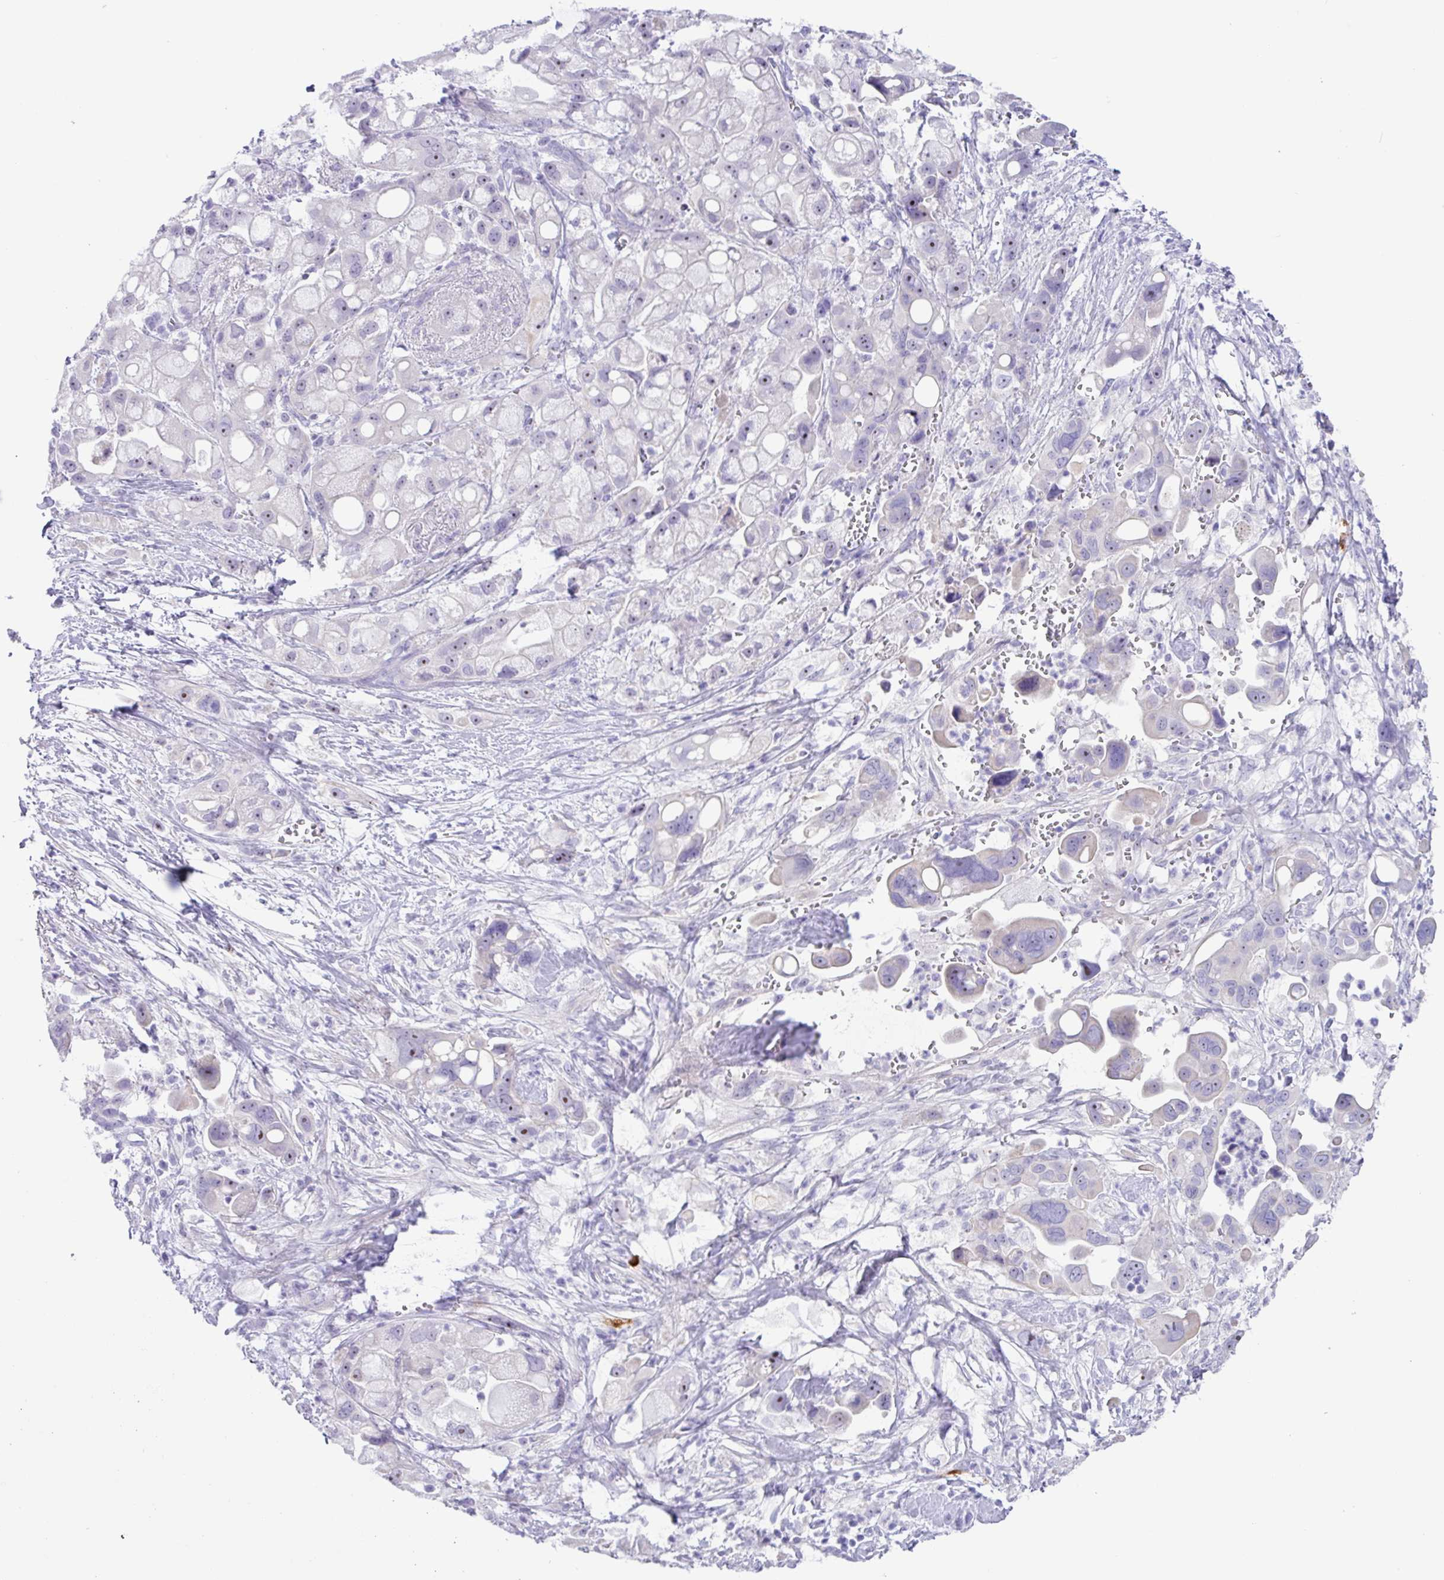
{"staining": {"intensity": "negative", "quantity": "none", "location": "none"}, "tissue": "pancreatic cancer", "cell_type": "Tumor cells", "image_type": "cancer", "snomed": [{"axis": "morphology", "description": "Adenocarcinoma, NOS"}, {"axis": "topography", "description": "Pancreas"}], "caption": "Immunohistochemical staining of pancreatic cancer demonstrates no significant staining in tumor cells. The staining was performed using DAB to visualize the protein expression in brown, while the nuclei were stained in blue with hematoxylin (Magnification: 20x).", "gene": "MRM2", "patient": {"sex": "male", "age": 68}}